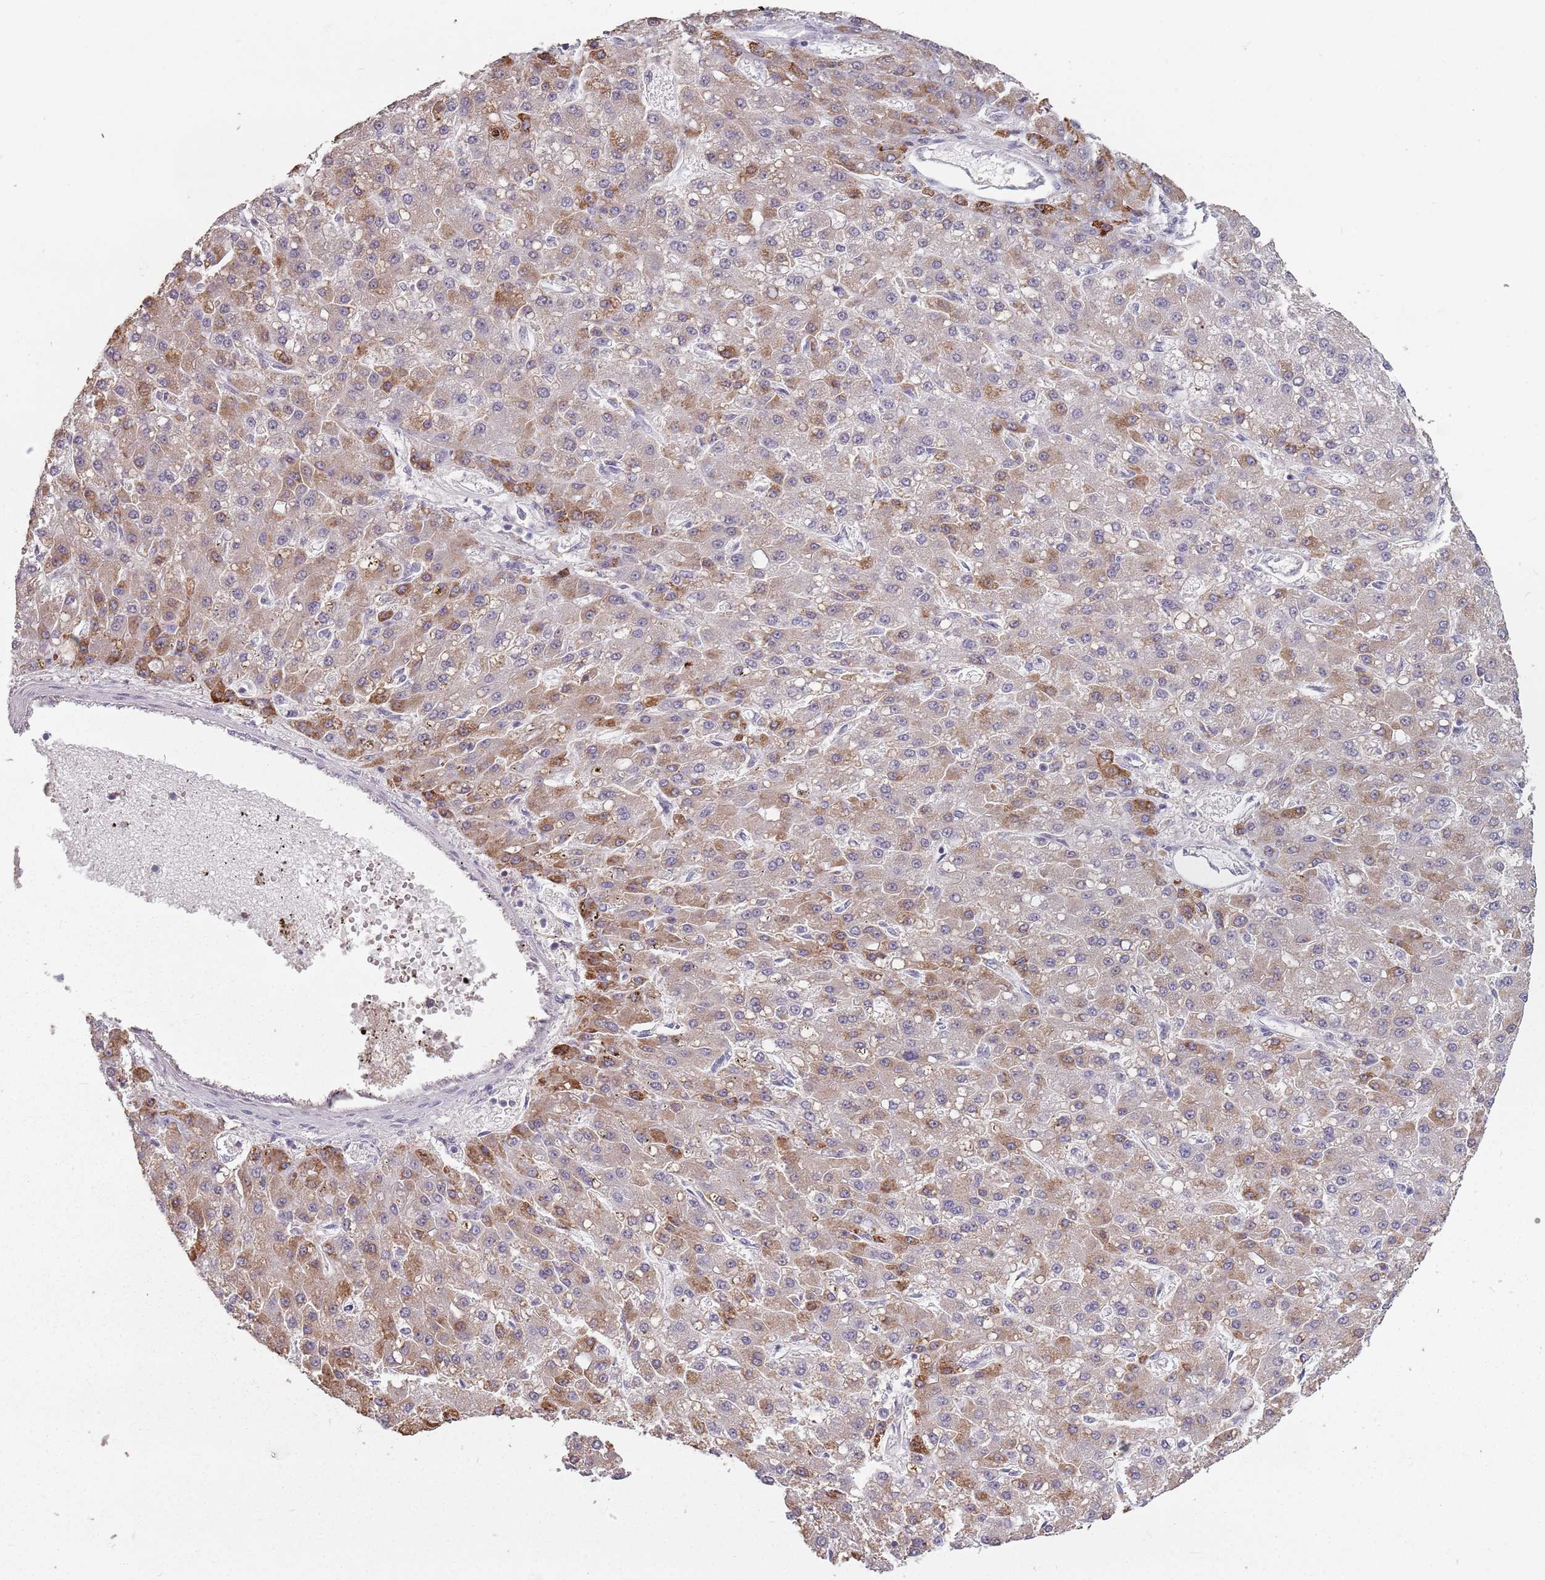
{"staining": {"intensity": "moderate", "quantity": "25%-75%", "location": "cytoplasmic/membranous"}, "tissue": "liver cancer", "cell_type": "Tumor cells", "image_type": "cancer", "snomed": [{"axis": "morphology", "description": "Carcinoma, Hepatocellular, NOS"}, {"axis": "topography", "description": "Liver"}], "caption": "Hepatocellular carcinoma (liver) tissue reveals moderate cytoplasmic/membranous staining in about 25%-75% of tumor cells, visualized by immunohistochemistry.", "gene": "RPS9", "patient": {"sex": "male", "age": 67}}